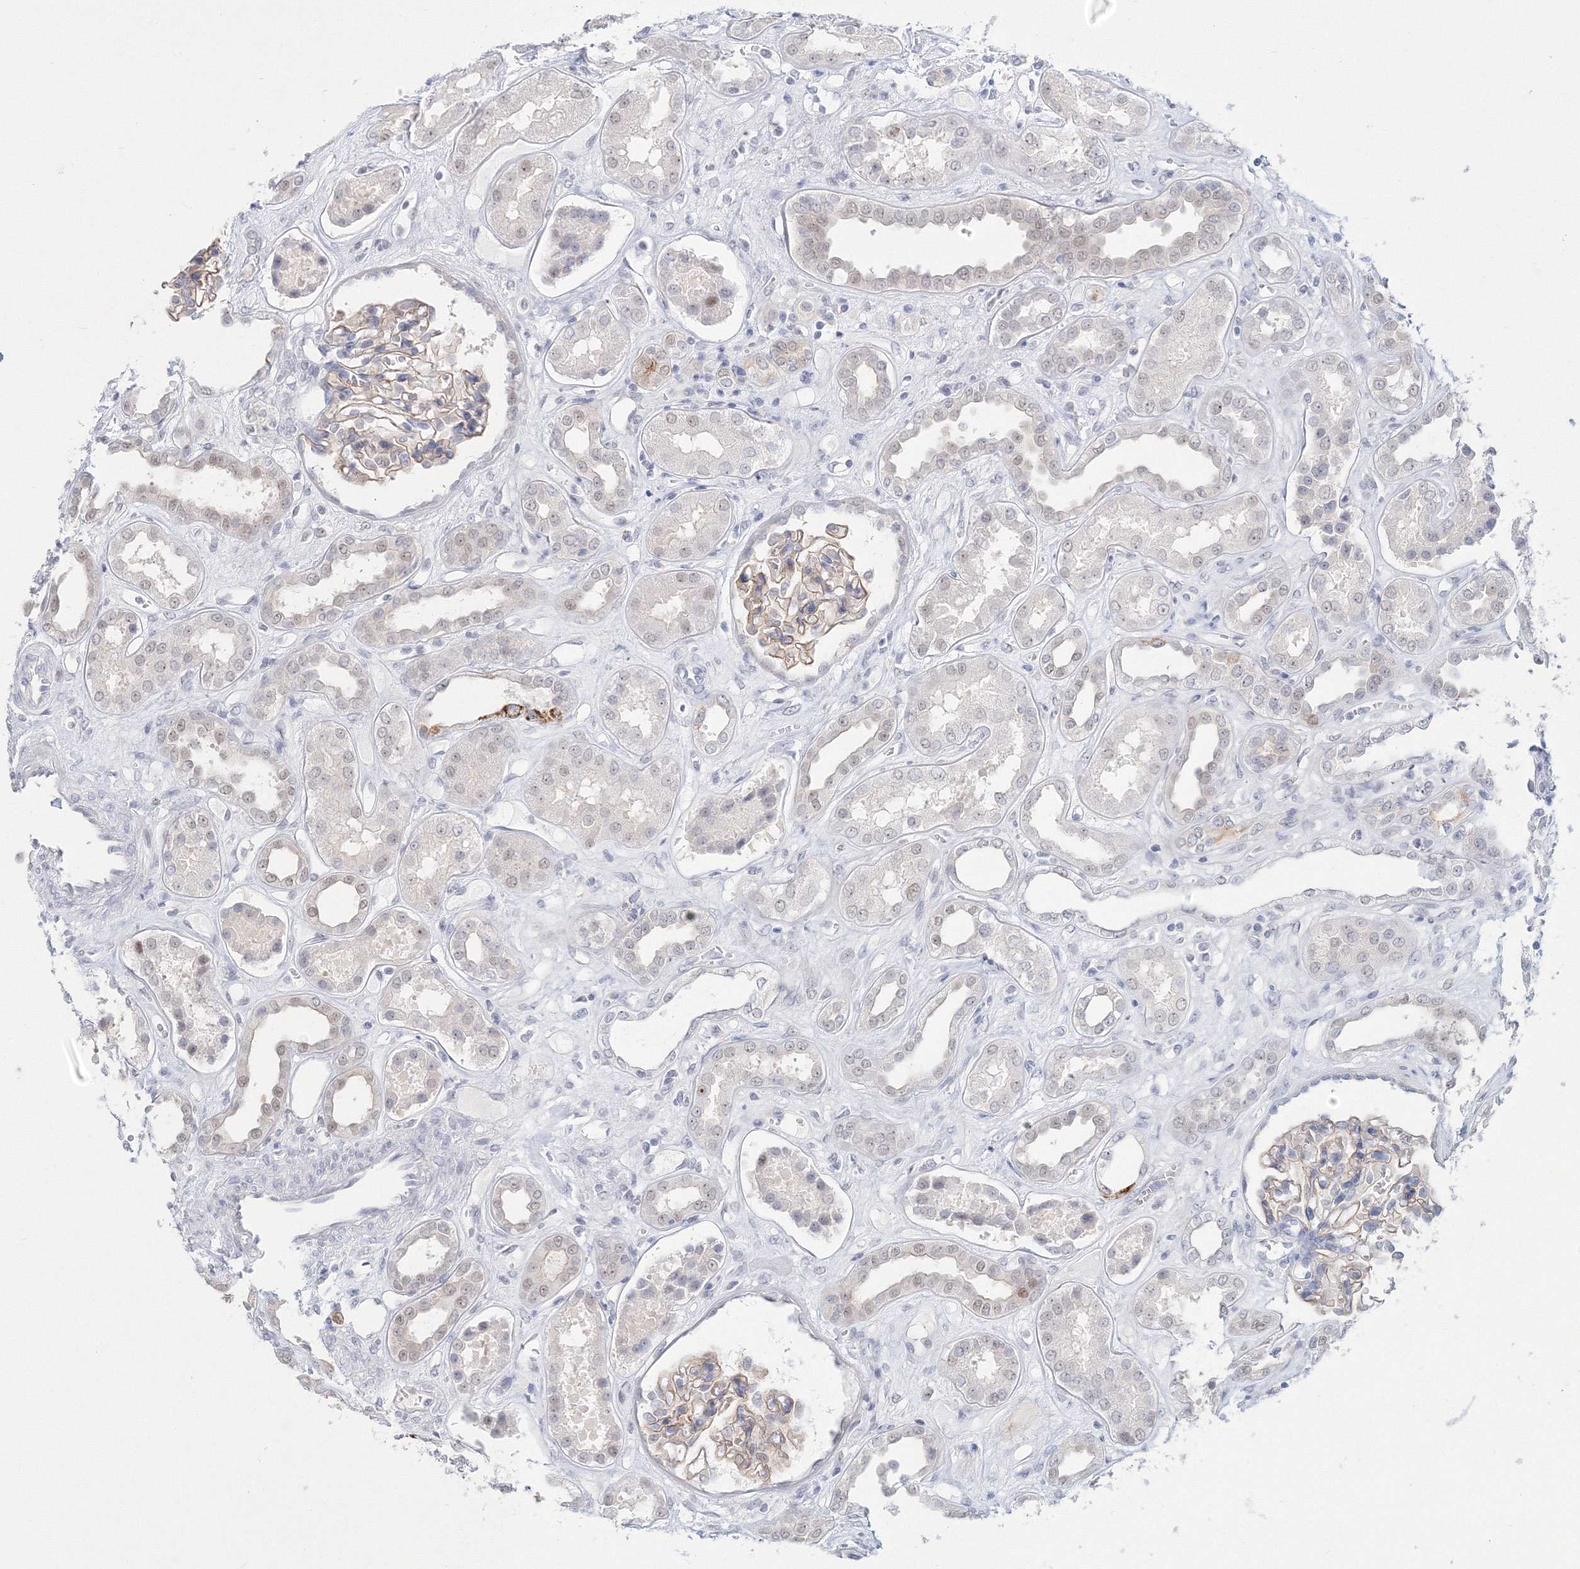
{"staining": {"intensity": "weak", "quantity": "25%-75%", "location": "cytoplasmic/membranous"}, "tissue": "kidney", "cell_type": "Cells in glomeruli", "image_type": "normal", "snomed": [{"axis": "morphology", "description": "Normal tissue, NOS"}, {"axis": "topography", "description": "Kidney"}], "caption": "Immunohistochemistry staining of normal kidney, which displays low levels of weak cytoplasmic/membranous expression in about 25%-75% of cells in glomeruli indicating weak cytoplasmic/membranous protein staining. The staining was performed using DAB (brown) for protein detection and nuclei were counterstained in hematoxylin (blue).", "gene": "VSIG1", "patient": {"sex": "male", "age": 59}}